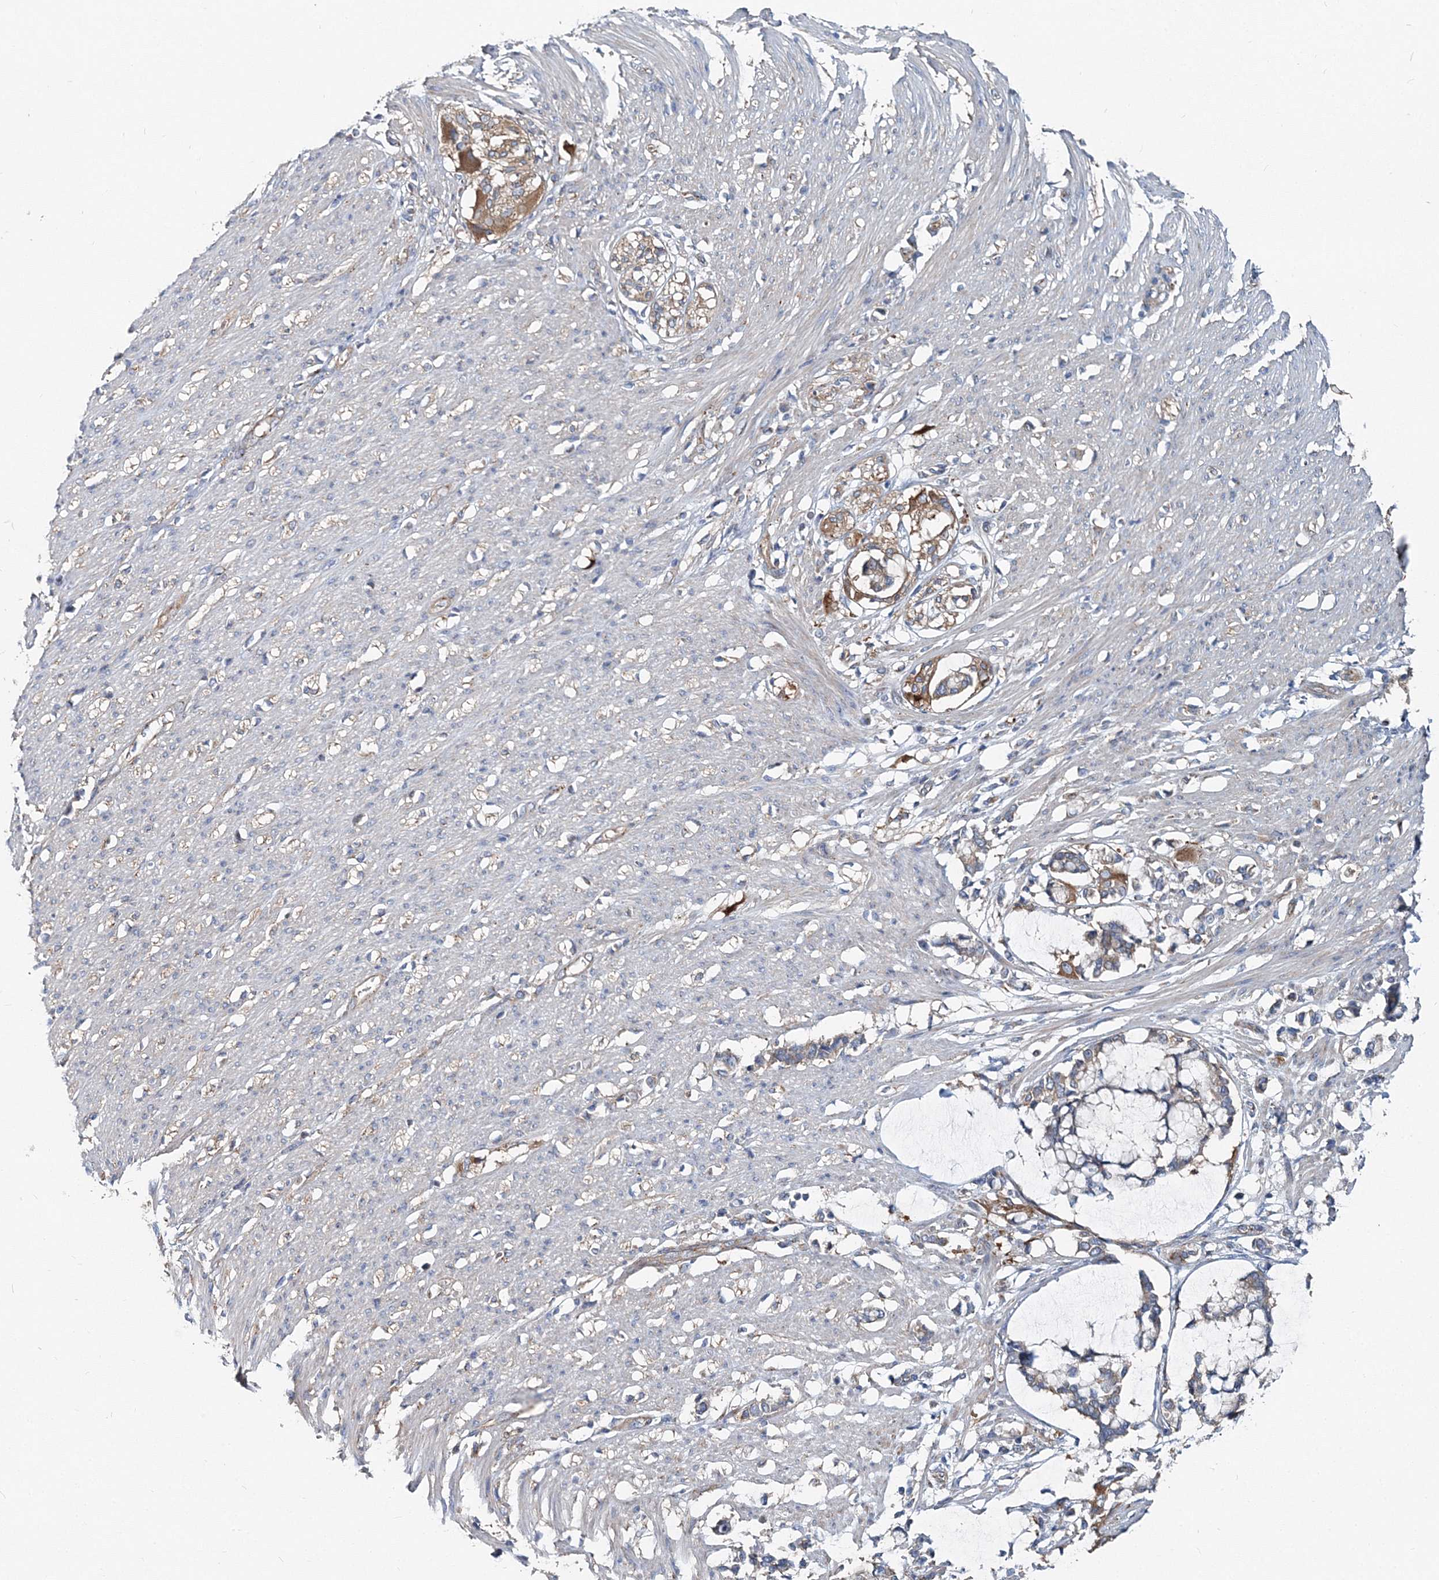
{"staining": {"intensity": "weak", "quantity": "<25%", "location": "cytoplasmic/membranous"}, "tissue": "smooth muscle", "cell_type": "Smooth muscle cells", "image_type": "normal", "snomed": [{"axis": "morphology", "description": "Normal tissue, NOS"}, {"axis": "morphology", "description": "Adenocarcinoma, NOS"}, {"axis": "topography", "description": "Colon"}, {"axis": "topography", "description": "Peripheral nerve tissue"}], "caption": "An IHC image of benign smooth muscle is shown. There is no staining in smooth muscle cells of smooth muscle. Brightfield microscopy of immunohistochemistry stained with DAB (brown) and hematoxylin (blue), captured at high magnification.", "gene": "MPHOSPH9", "patient": {"sex": "male", "age": 14}}